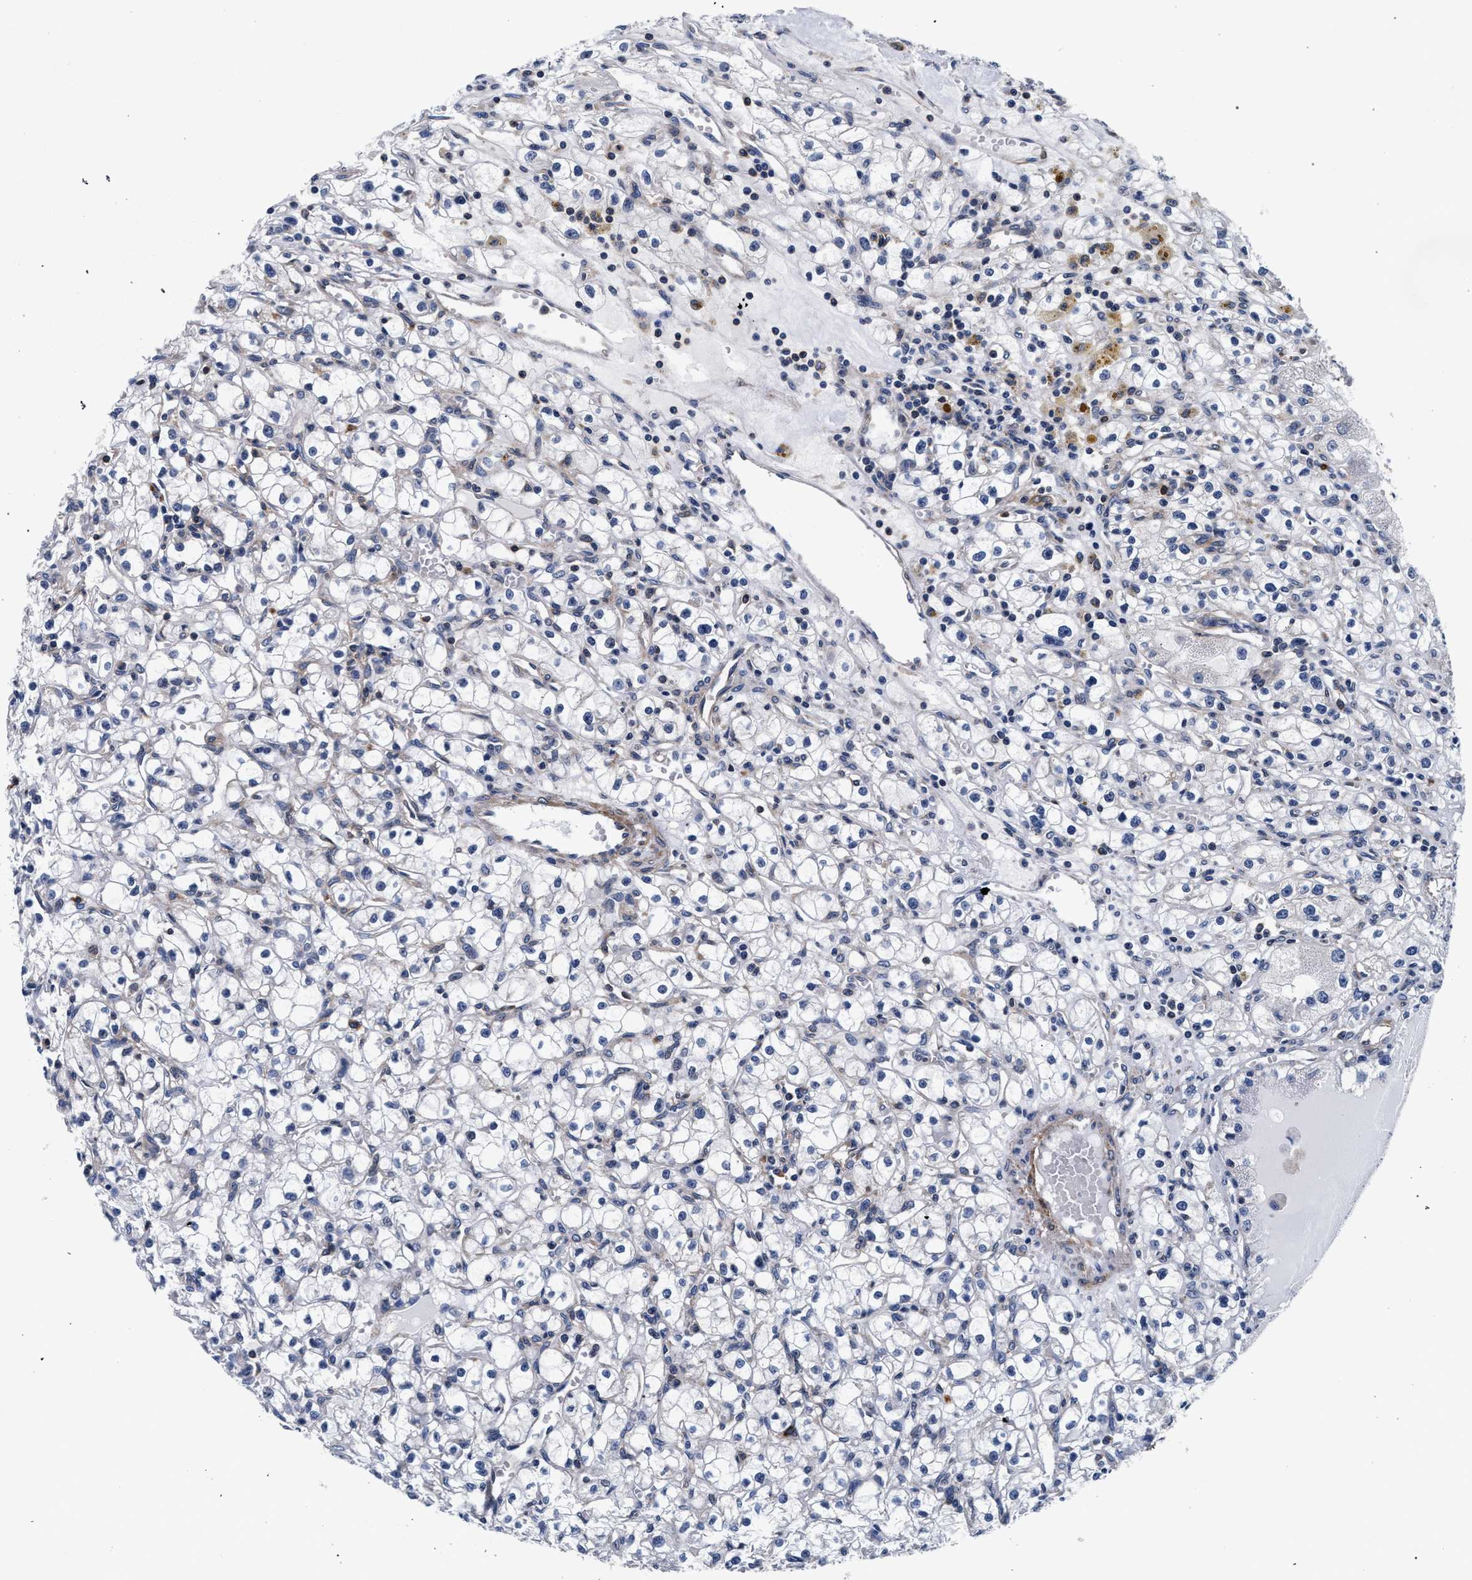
{"staining": {"intensity": "negative", "quantity": "none", "location": "none"}, "tissue": "renal cancer", "cell_type": "Tumor cells", "image_type": "cancer", "snomed": [{"axis": "morphology", "description": "Adenocarcinoma, NOS"}, {"axis": "topography", "description": "Kidney"}], "caption": "High magnification brightfield microscopy of renal adenocarcinoma stained with DAB (3,3'-diaminobenzidine) (brown) and counterstained with hematoxylin (blue): tumor cells show no significant expression. (Immunohistochemistry (ihc), brightfield microscopy, high magnification).", "gene": "LASP1", "patient": {"sex": "male", "age": 56}}